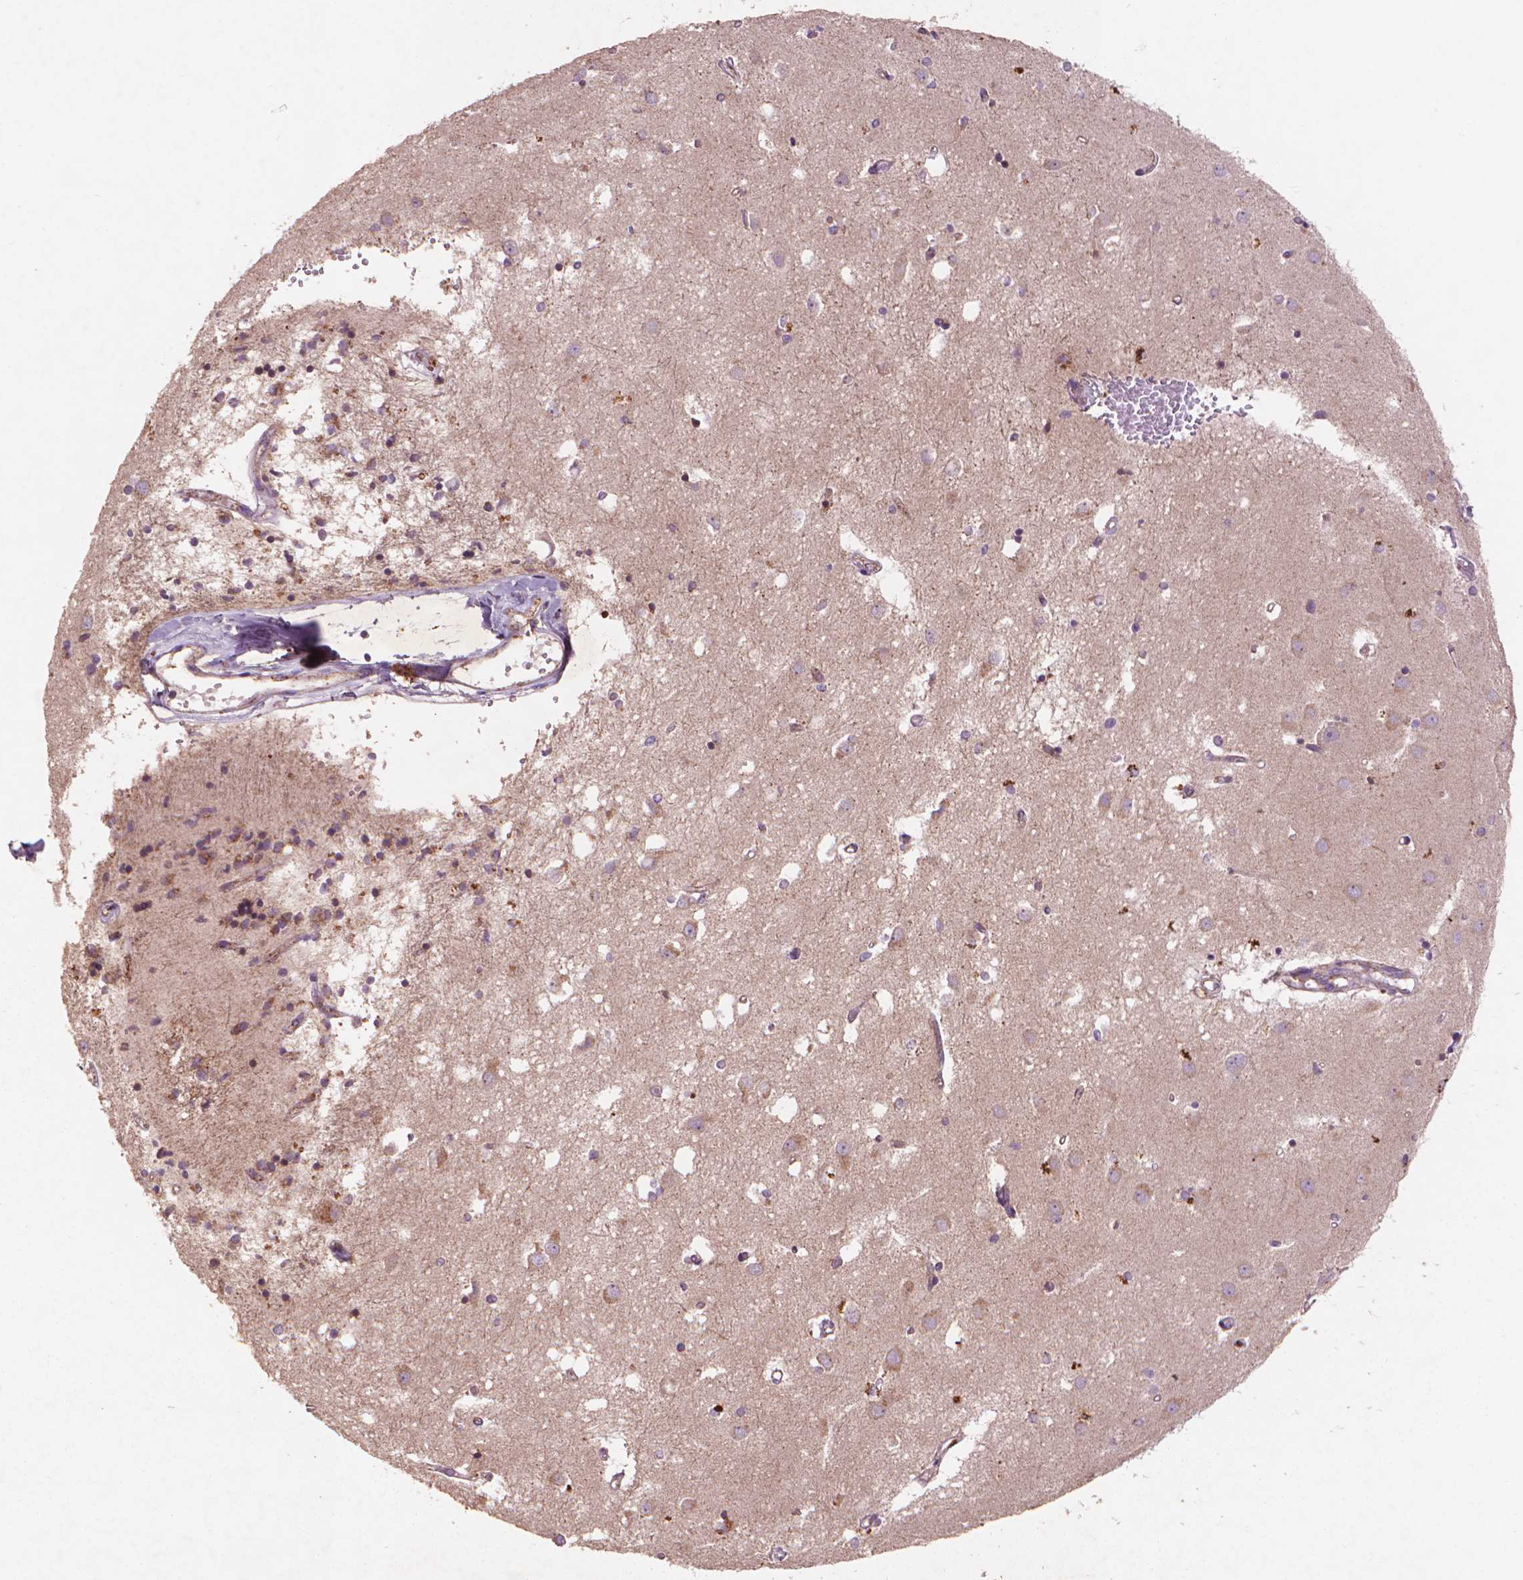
{"staining": {"intensity": "weak", "quantity": "25%-75%", "location": "cytoplasmic/membranous"}, "tissue": "caudate", "cell_type": "Glial cells", "image_type": "normal", "snomed": [{"axis": "morphology", "description": "Normal tissue, NOS"}, {"axis": "topography", "description": "Lateral ventricle wall"}], "caption": "Approximately 25%-75% of glial cells in normal human caudate display weak cytoplasmic/membranous protein staining as visualized by brown immunohistochemical staining.", "gene": "NLRX1", "patient": {"sex": "male", "age": 54}}